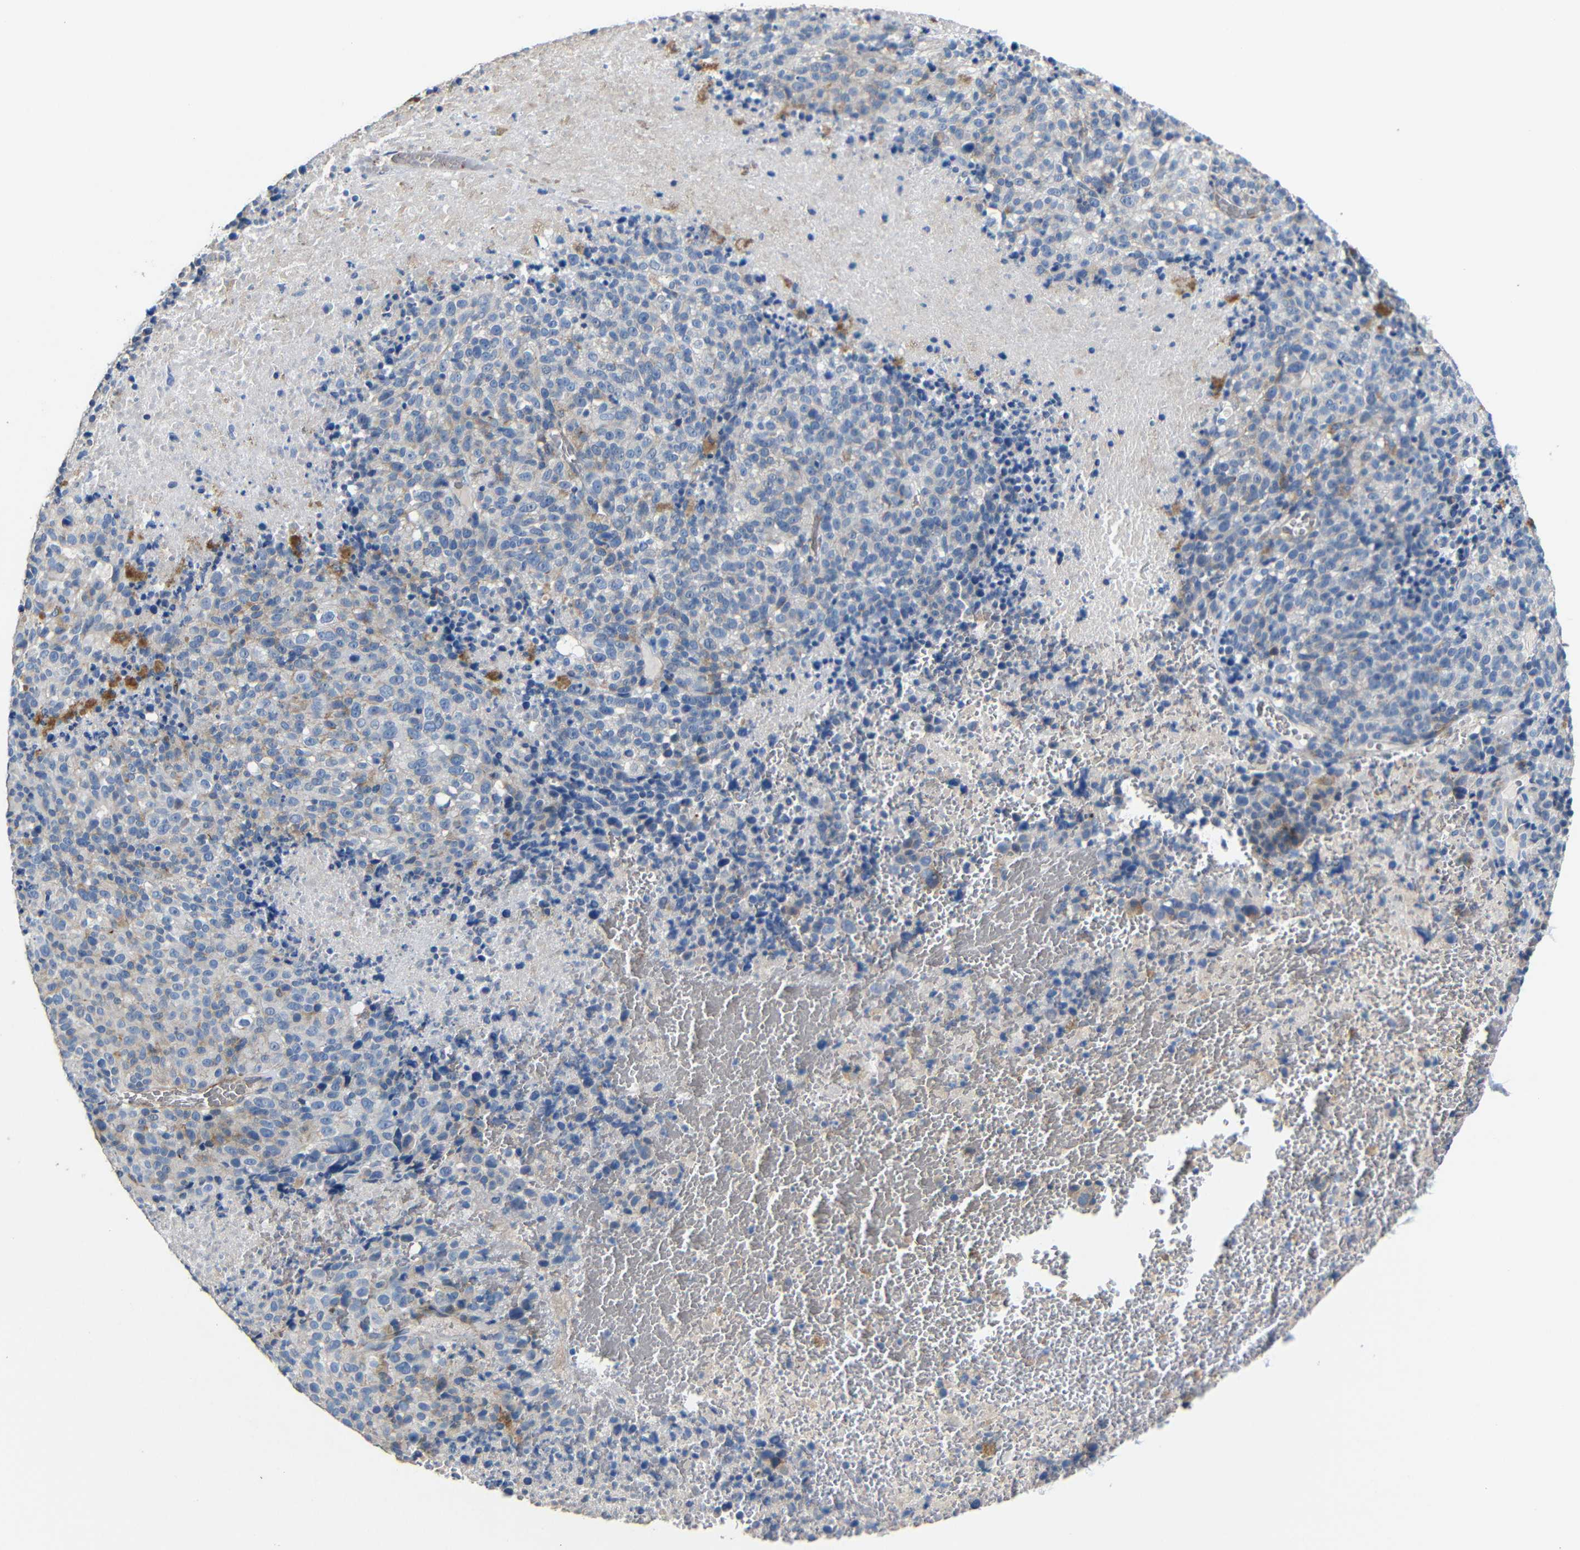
{"staining": {"intensity": "negative", "quantity": "none", "location": "none"}, "tissue": "melanoma", "cell_type": "Tumor cells", "image_type": "cancer", "snomed": [{"axis": "morphology", "description": "Malignant melanoma, Metastatic site"}, {"axis": "topography", "description": "Cerebral cortex"}], "caption": "Tumor cells are negative for protein expression in human malignant melanoma (metastatic site).", "gene": "ACKR2", "patient": {"sex": "female", "age": 52}}